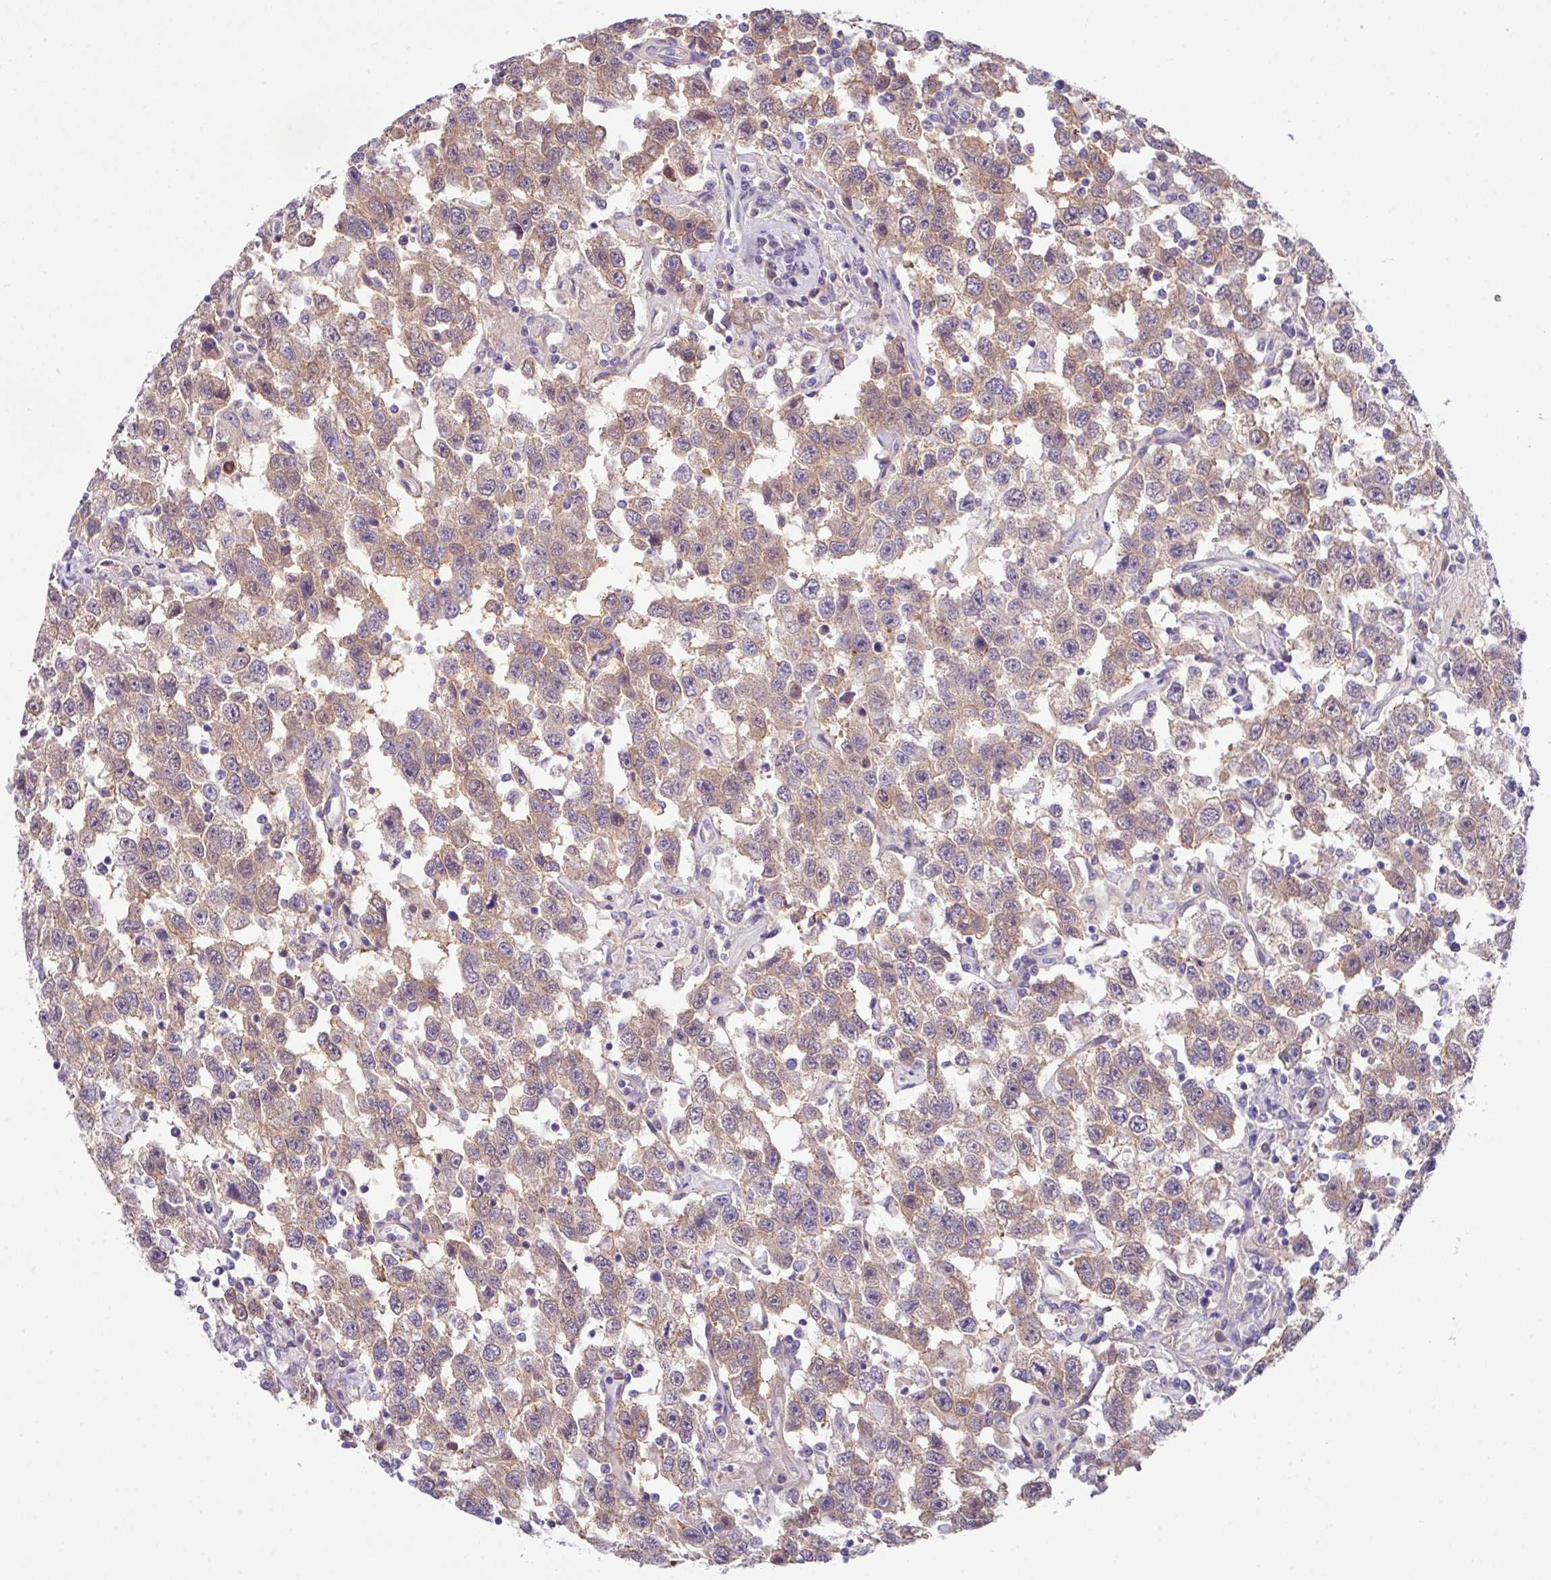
{"staining": {"intensity": "moderate", "quantity": ">75%", "location": "cytoplasmic/membranous"}, "tissue": "testis cancer", "cell_type": "Tumor cells", "image_type": "cancer", "snomed": [{"axis": "morphology", "description": "Seminoma, NOS"}, {"axis": "topography", "description": "Testis"}], "caption": "IHC (DAB) staining of human seminoma (testis) exhibits moderate cytoplasmic/membranous protein positivity in approximately >75% of tumor cells.", "gene": "DNAL1", "patient": {"sex": "male", "age": 41}}